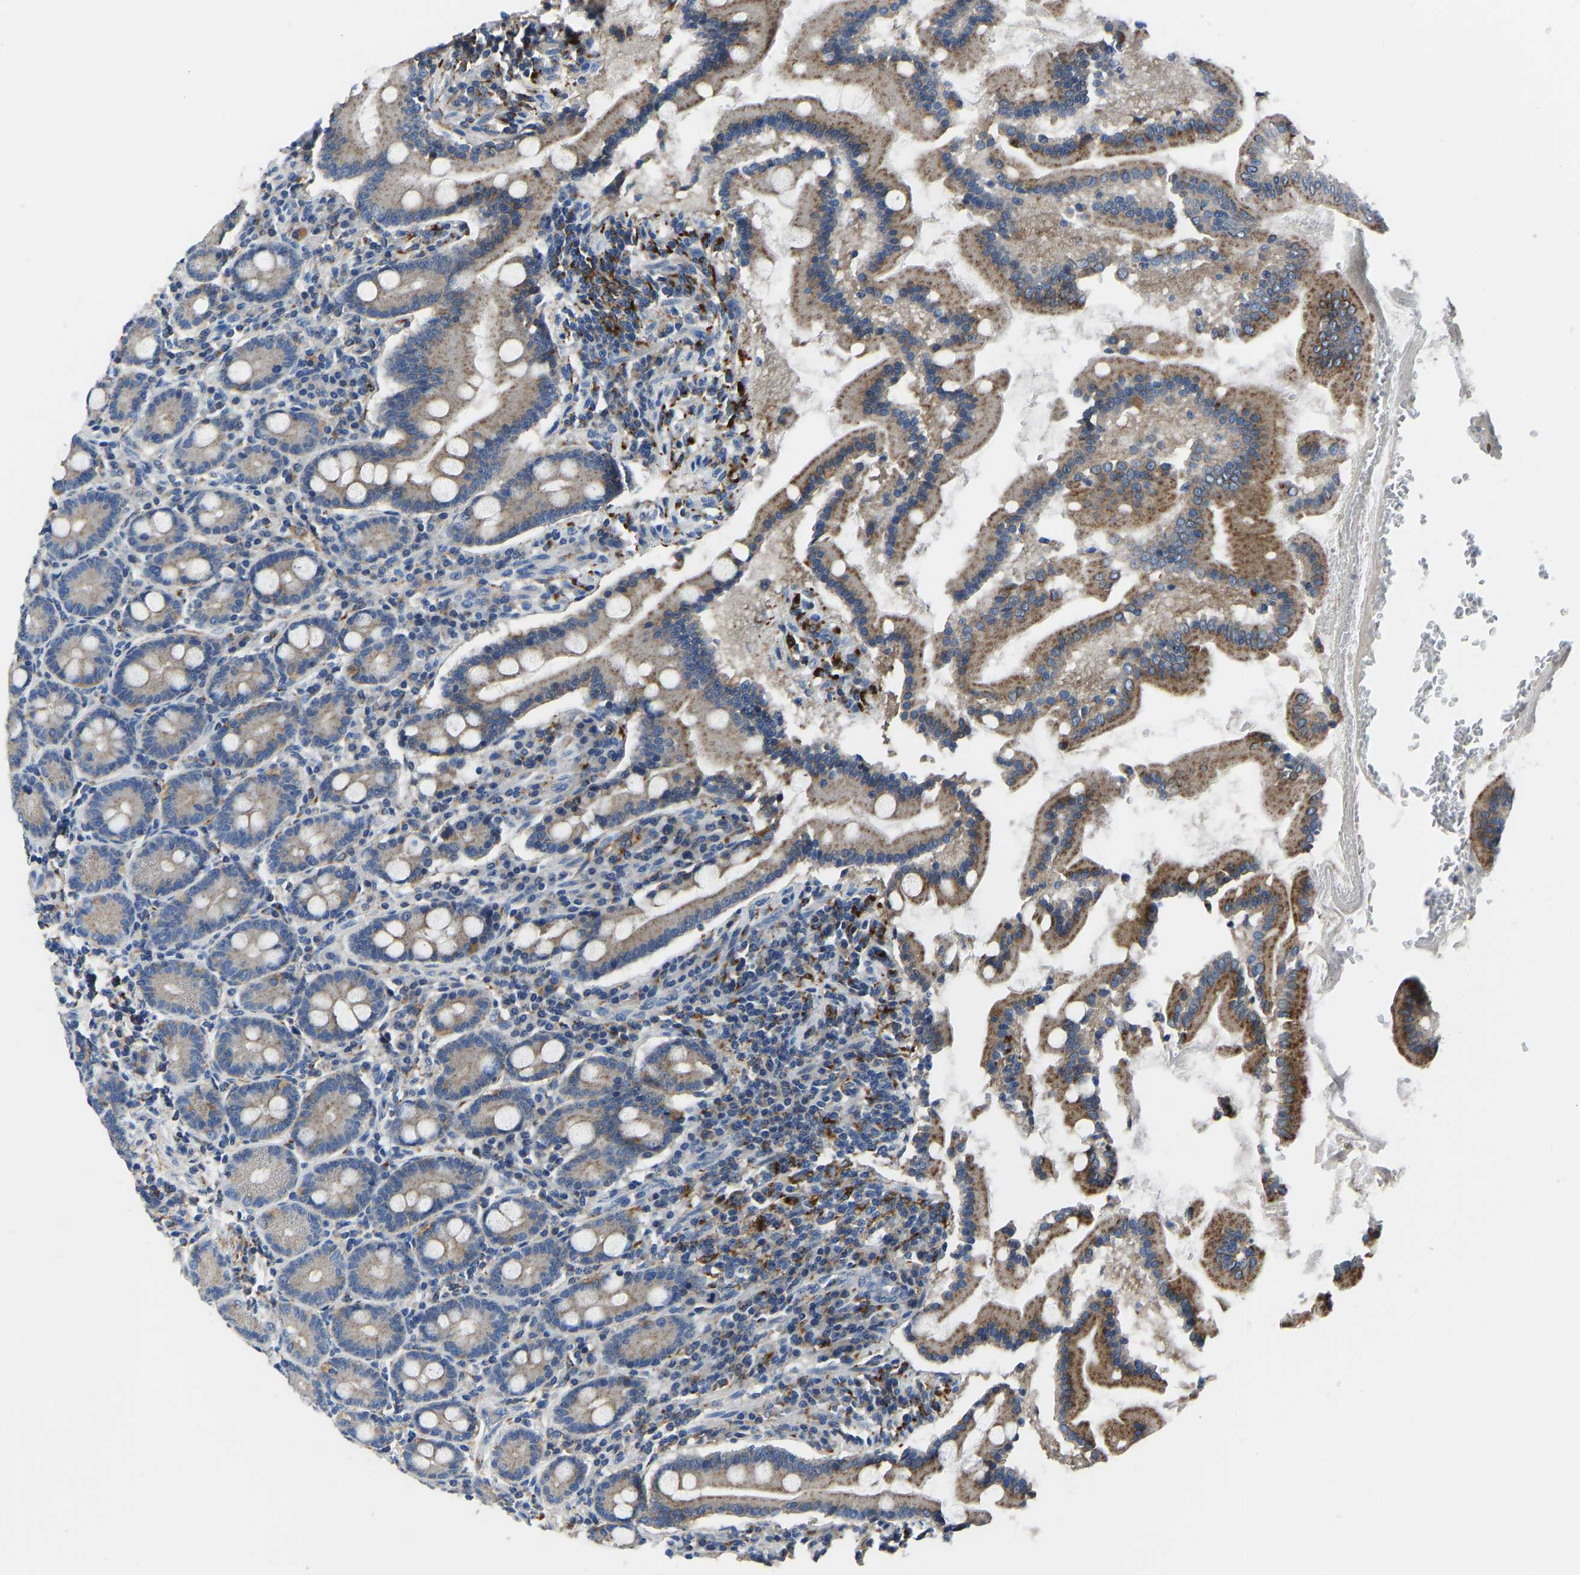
{"staining": {"intensity": "moderate", "quantity": ">75%", "location": "cytoplasmic/membranous"}, "tissue": "duodenum", "cell_type": "Glandular cells", "image_type": "normal", "snomed": [{"axis": "morphology", "description": "Normal tissue, NOS"}, {"axis": "topography", "description": "Duodenum"}], "caption": "Immunohistochemical staining of unremarkable human duodenum demonstrates >75% levels of moderate cytoplasmic/membranous protein positivity in approximately >75% of glandular cells. (DAB (3,3'-diaminobenzidine) = brown stain, brightfield microscopy at high magnification).", "gene": "ATP6V1E1", "patient": {"sex": "male", "age": 50}}